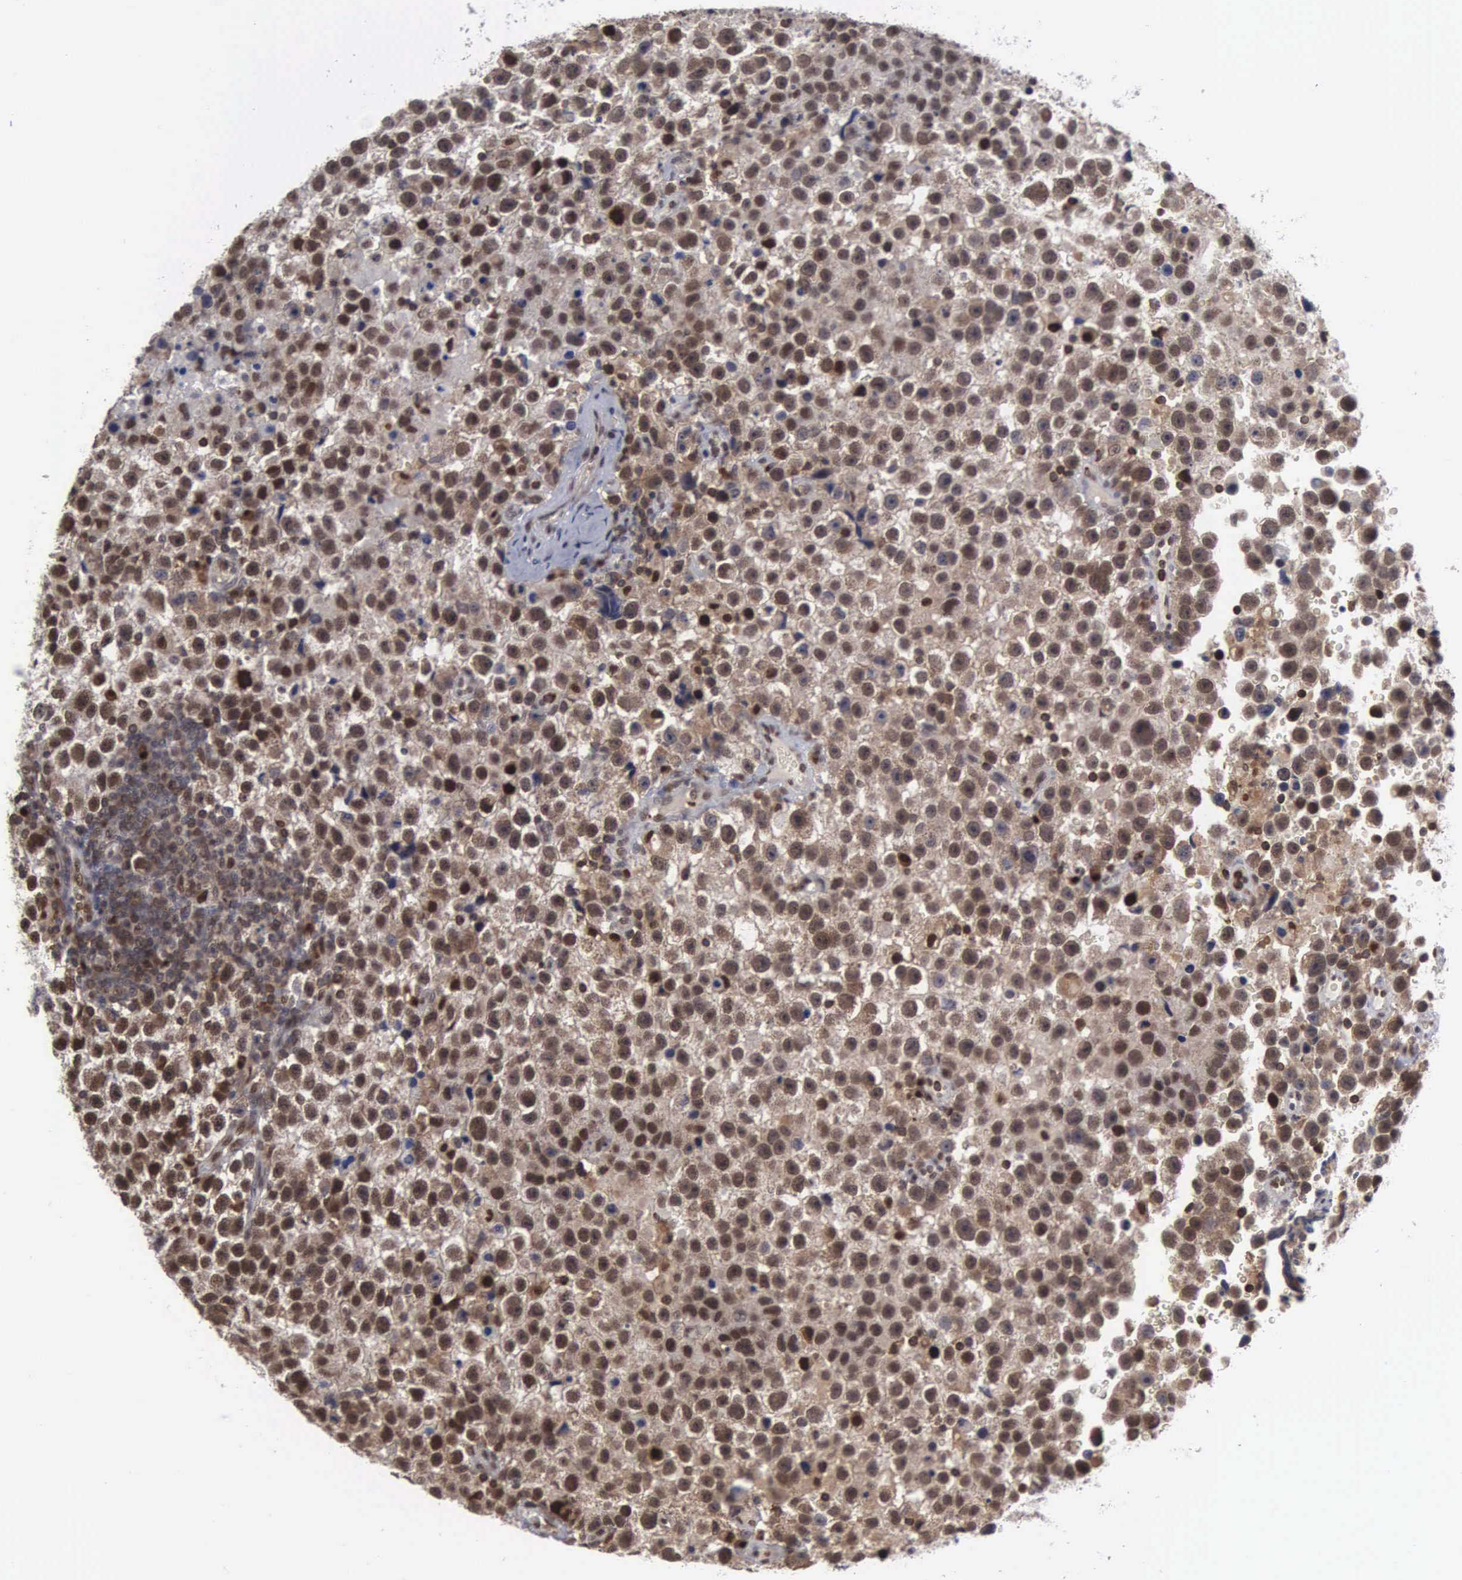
{"staining": {"intensity": "strong", "quantity": ">75%", "location": "nuclear"}, "tissue": "testis cancer", "cell_type": "Tumor cells", "image_type": "cancer", "snomed": [{"axis": "morphology", "description": "Seminoma, NOS"}, {"axis": "topography", "description": "Testis"}], "caption": "The histopathology image shows immunohistochemical staining of testis cancer. There is strong nuclear staining is present in approximately >75% of tumor cells.", "gene": "TRMT5", "patient": {"sex": "male", "age": 33}}